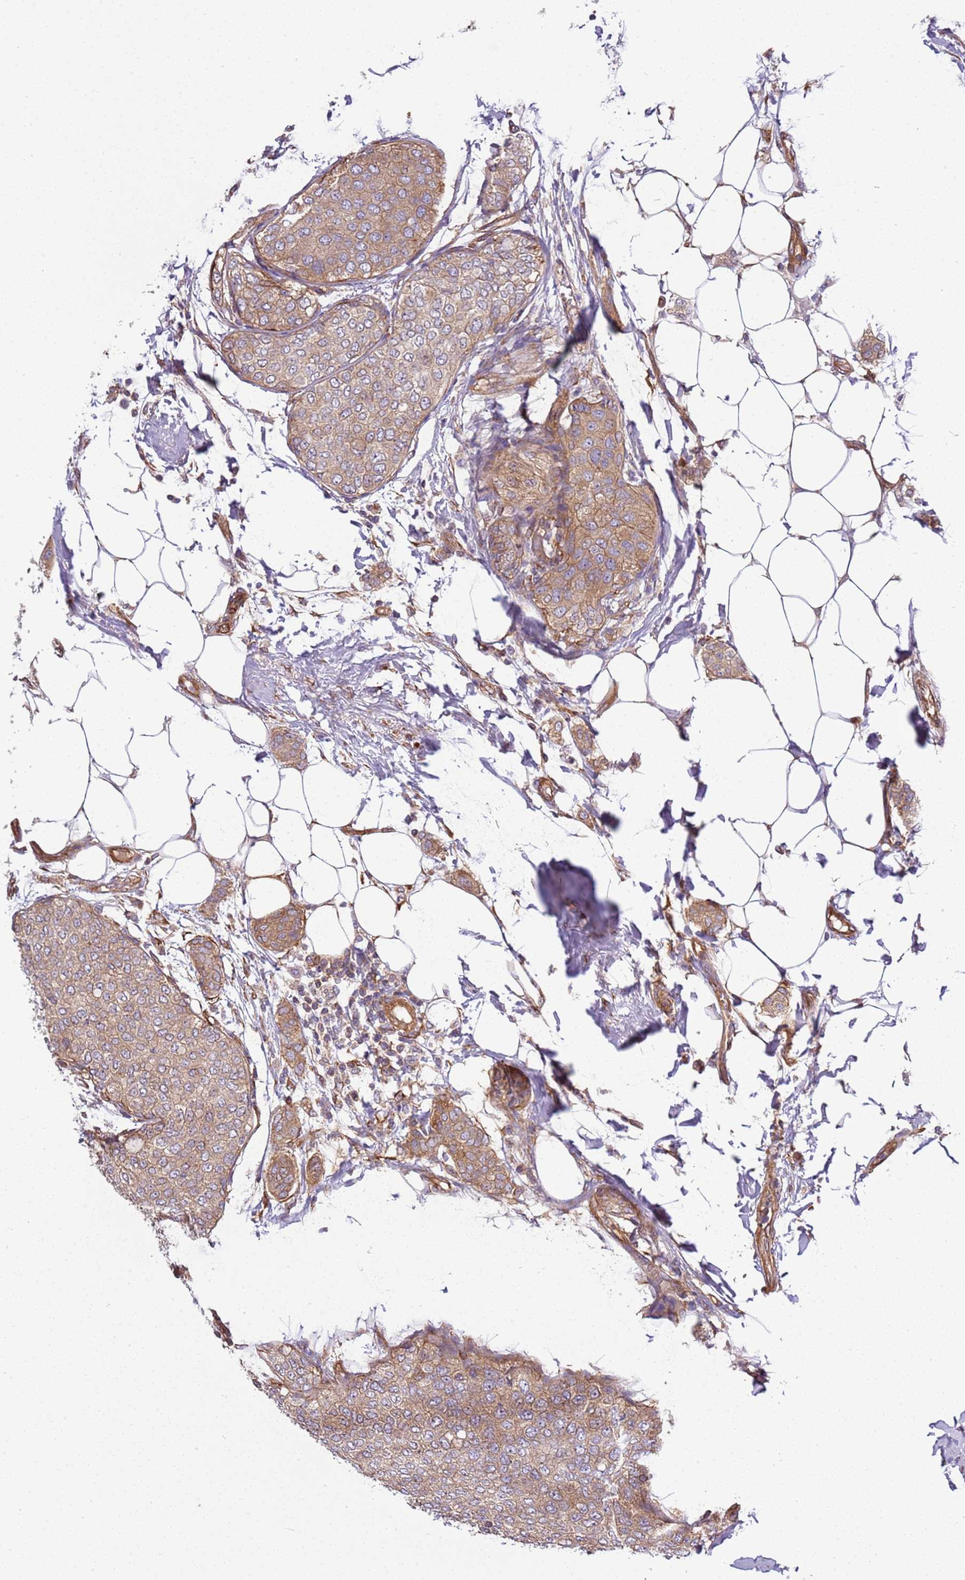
{"staining": {"intensity": "moderate", "quantity": ">75%", "location": "cytoplasmic/membranous"}, "tissue": "breast cancer", "cell_type": "Tumor cells", "image_type": "cancer", "snomed": [{"axis": "morphology", "description": "Duct carcinoma"}, {"axis": "topography", "description": "Breast"}], "caption": "Protein analysis of breast infiltrating ductal carcinoma tissue exhibits moderate cytoplasmic/membranous staining in approximately >75% of tumor cells. Using DAB (brown) and hematoxylin (blue) stains, captured at high magnification using brightfield microscopy.", "gene": "GNL1", "patient": {"sex": "female", "age": 72}}